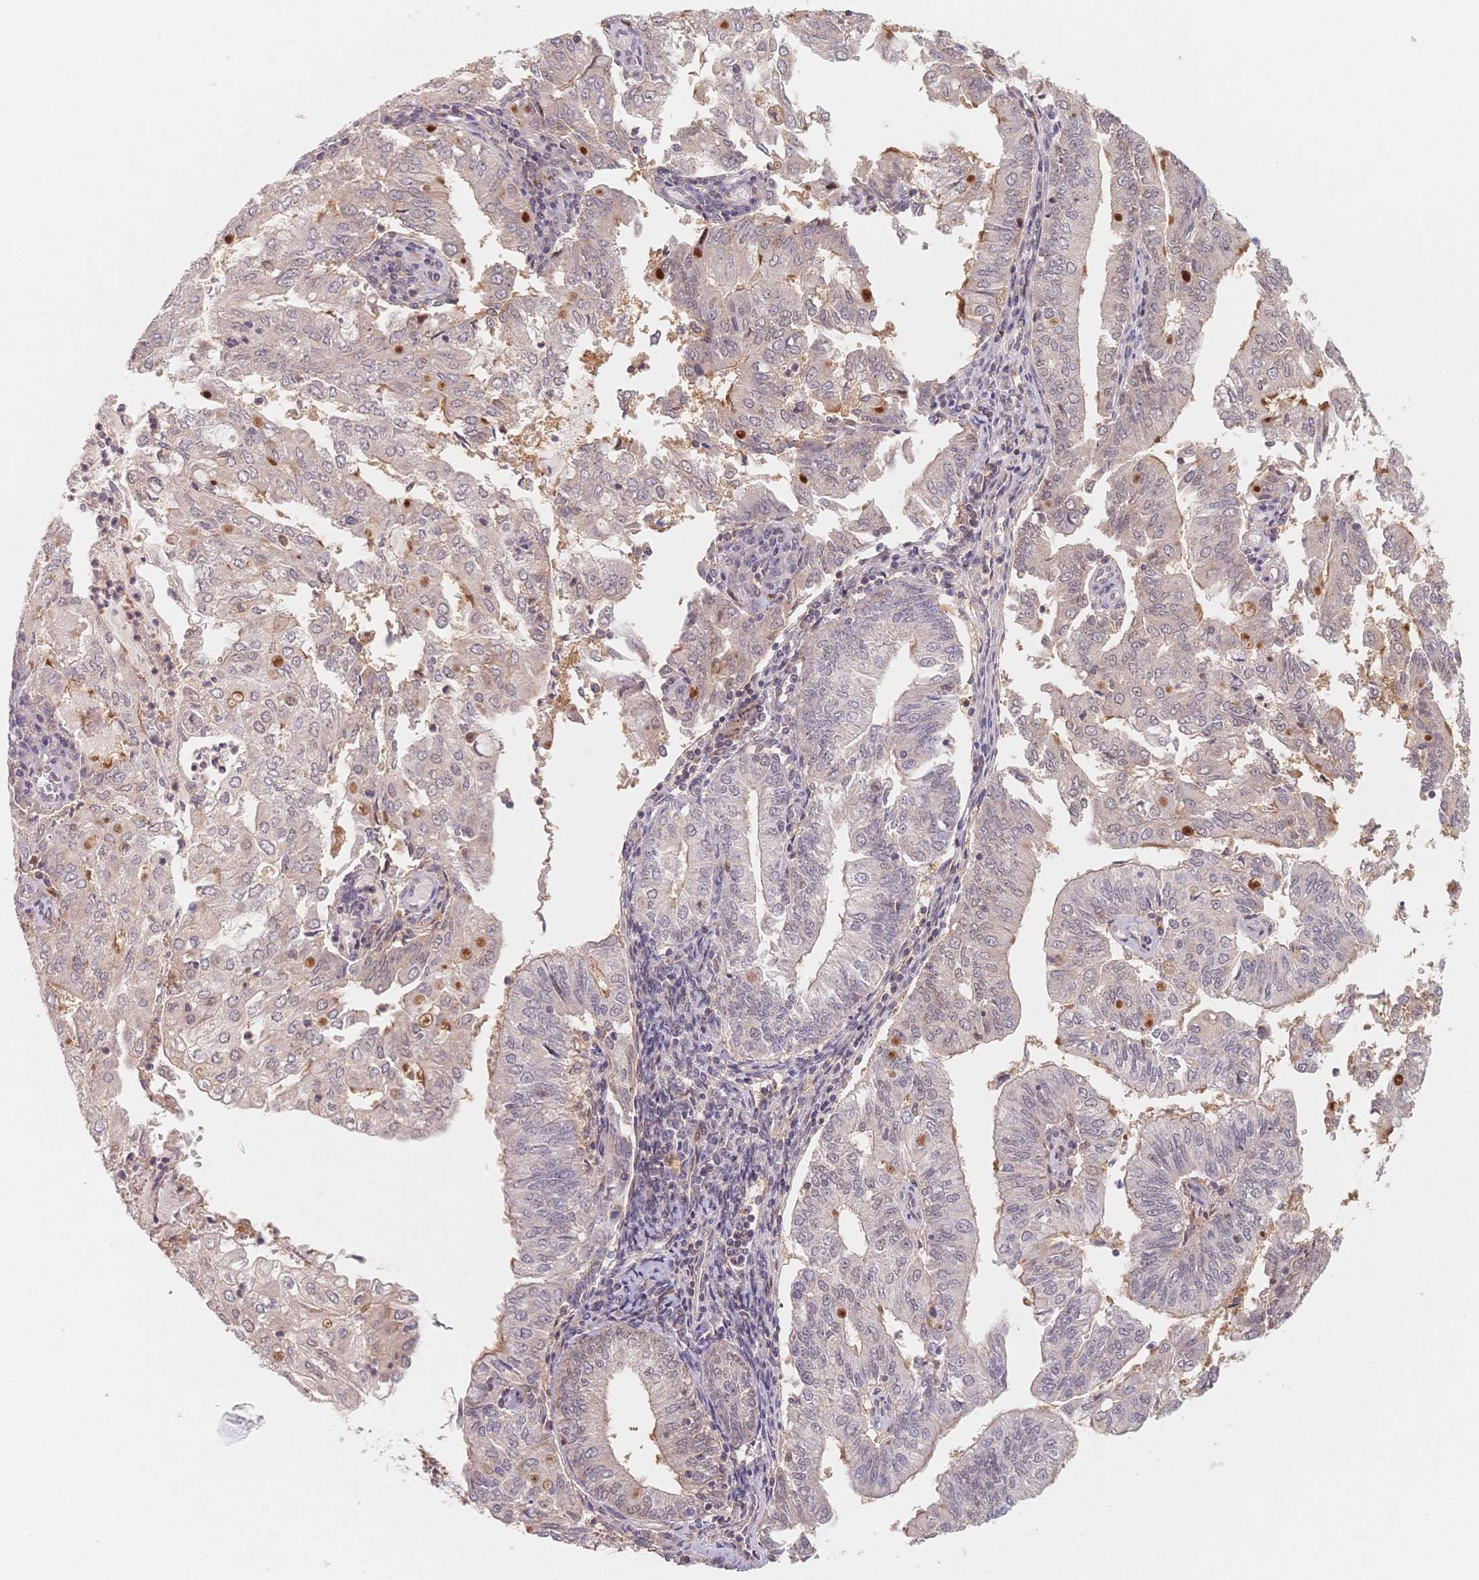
{"staining": {"intensity": "weak", "quantity": "<25%", "location": "cytoplasmic/membranous"}, "tissue": "endometrial cancer", "cell_type": "Tumor cells", "image_type": "cancer", "snomed": [{"axis": "morphology", "description": "Adenocarcinoma, NOS"}, {"axis": "topography", "description": "Endometrium"}], "caption": "Tumor cells are negative for protein expression in human endometrial cancer. (DAB (3,3'-diaminobenzidine) IHC, high magnification).", "gene": "C12orf75", "patient": {"sex": "female", "age": 61}}